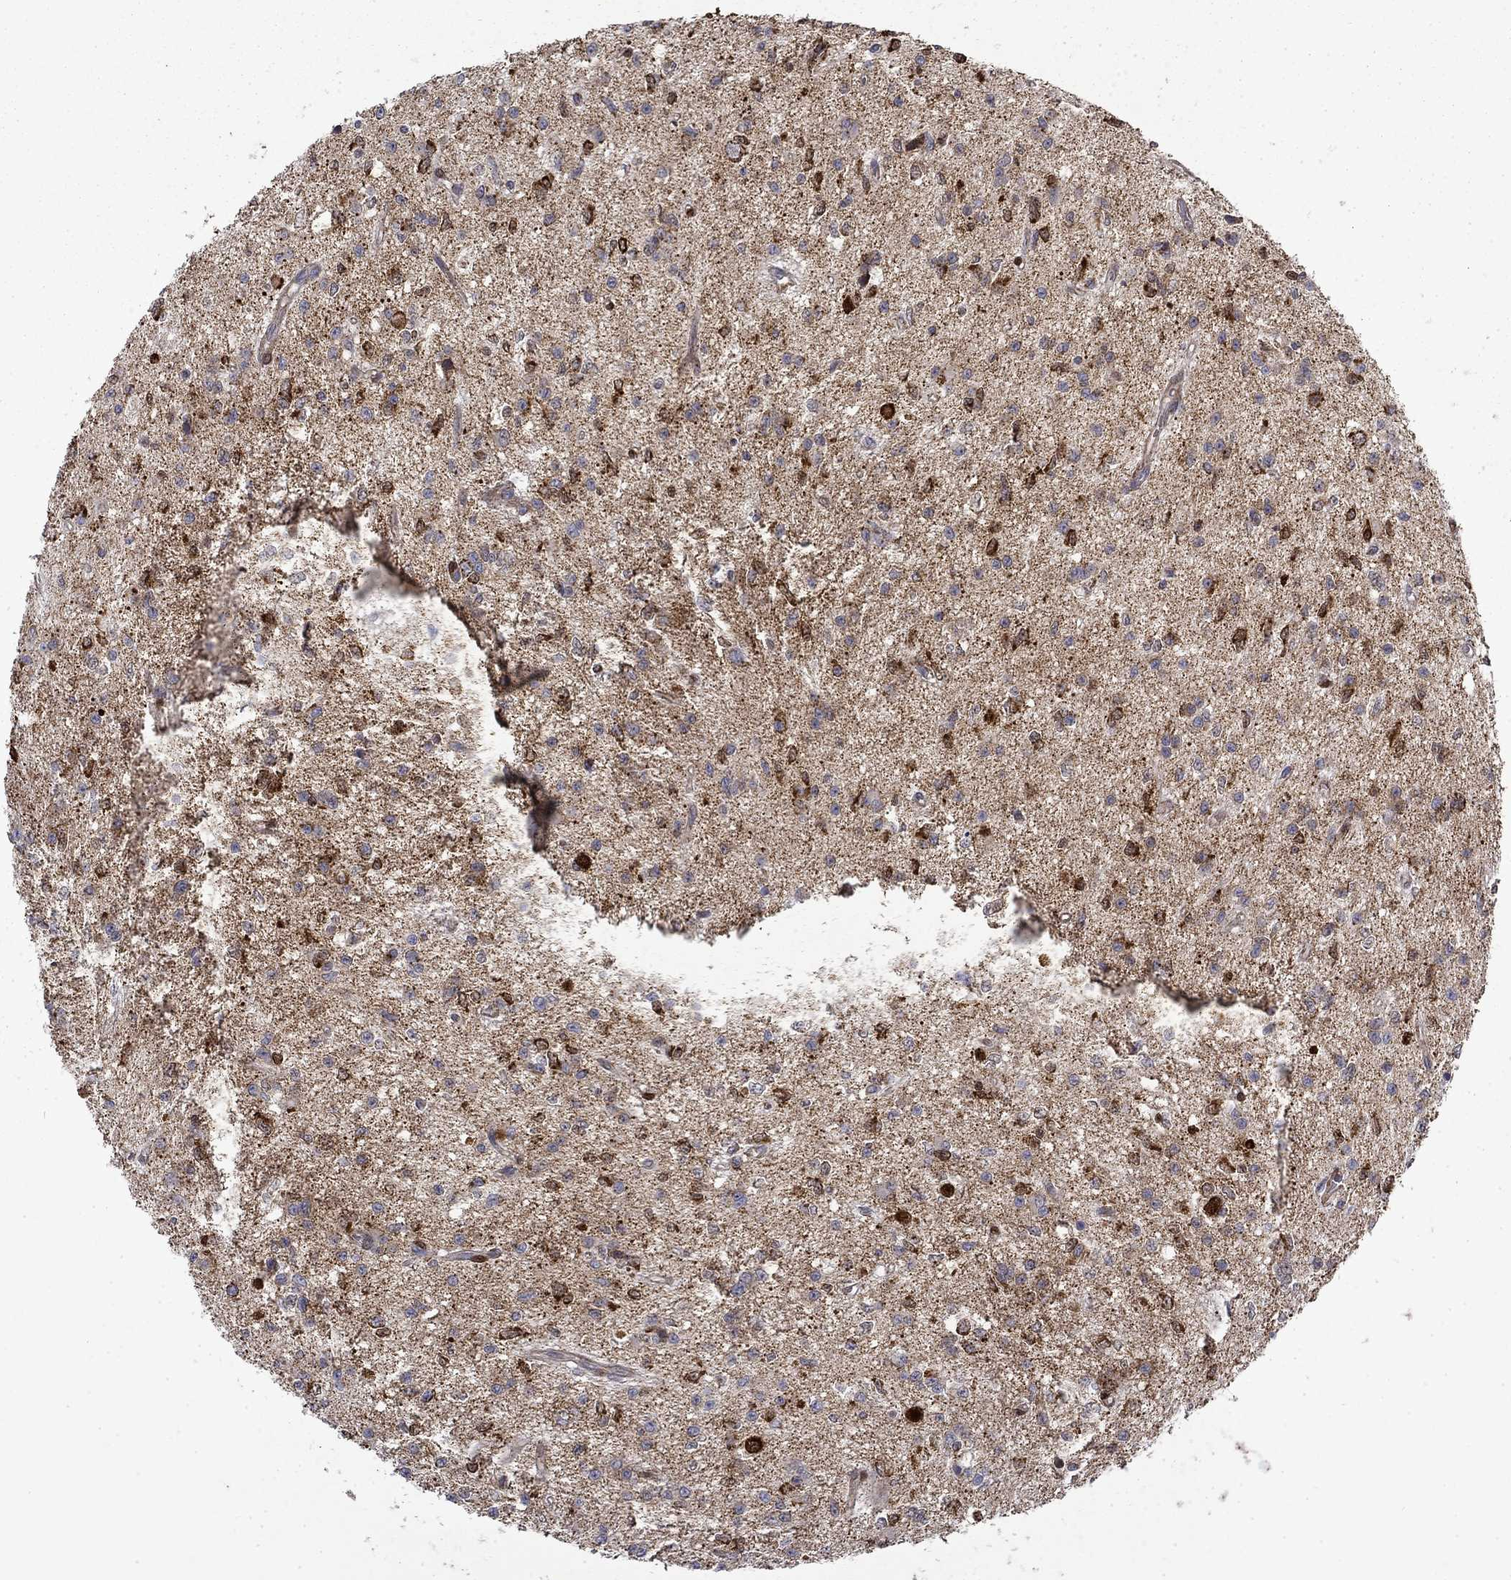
{"staining": {"intensity": "strong", "quantity": "<25%", "location": "cytoplasmic/membranous"}, "tissue": "glioma", "cell_type": "Tumor cells", "image_type": "cancer", "snomed": [{"axis": "morphology", "description": "Glioma, malignant, Low grade"}, {"axis": "topography", "description": "Brain"}], "caption": "Glioma stained with a brown dye reveals strong cytoplasmic/membranous positive staining in approximately <25% of tumor cells.", "gene": "PCBP3", "patient": {"sex": "female", "age": 45}}